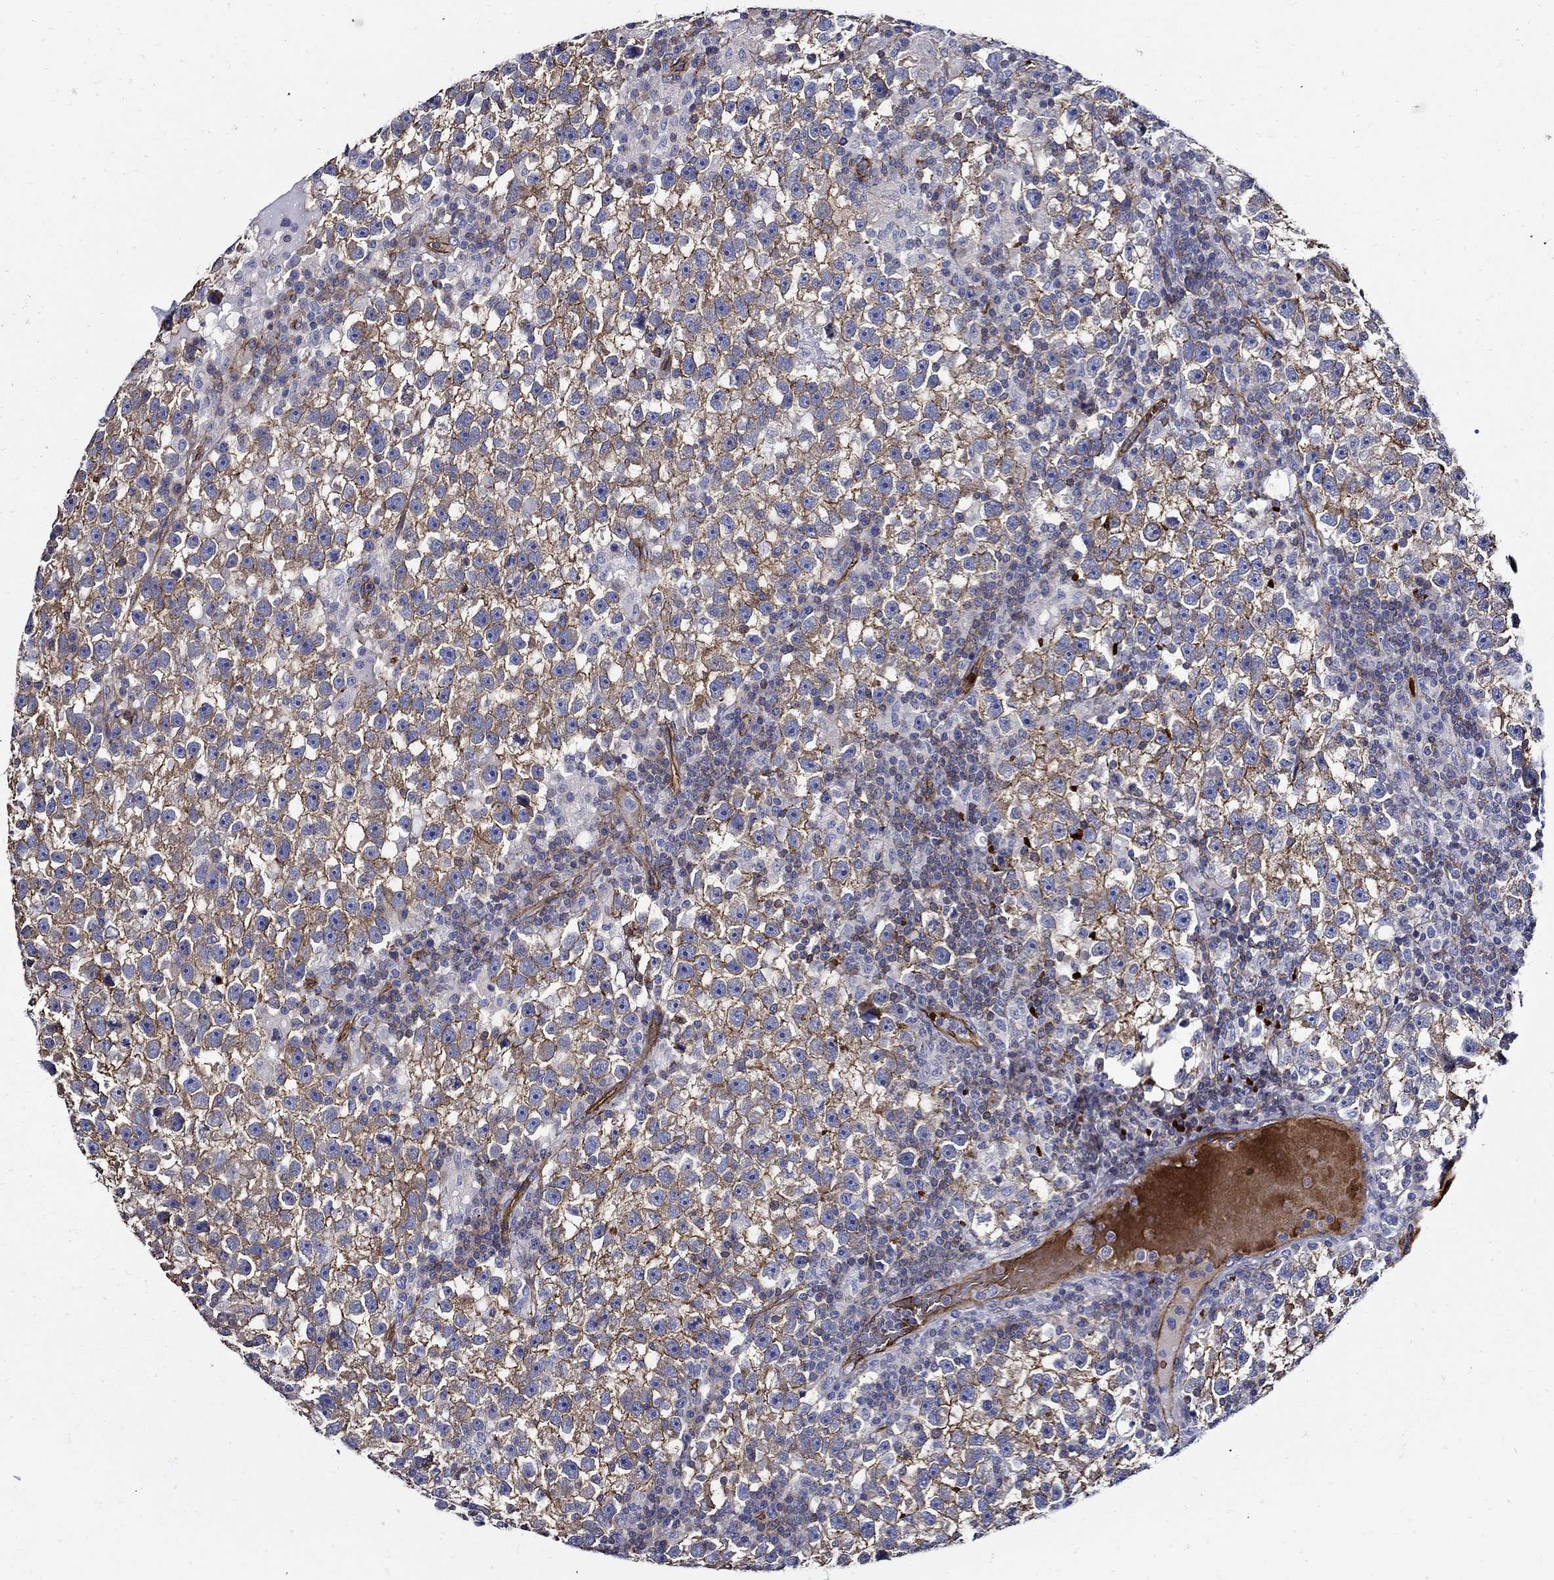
{"staining": {"intensity": "strong", "quantity": "25%-75%", "location": "cytoplasmic/membranous"}, "tissue": "testis cancer", "cell_type": "Tumor cells", "image_type": "cancer", "snomed": [{"axis": "morphology", "description": "Seminoma, NOS"}, {"axis": "topography", "description": "Testis"}], "caption": "The image exhibits immunohistochemical staining of seminoma (testis). There is strong cytoplasmic/membranous staining is present in about 25%-75% of tumor cells. (IHC, brightfield microscopy, high magnification).", "gene": "APBB3", "patient": {"sex": "male", "age": 47}}